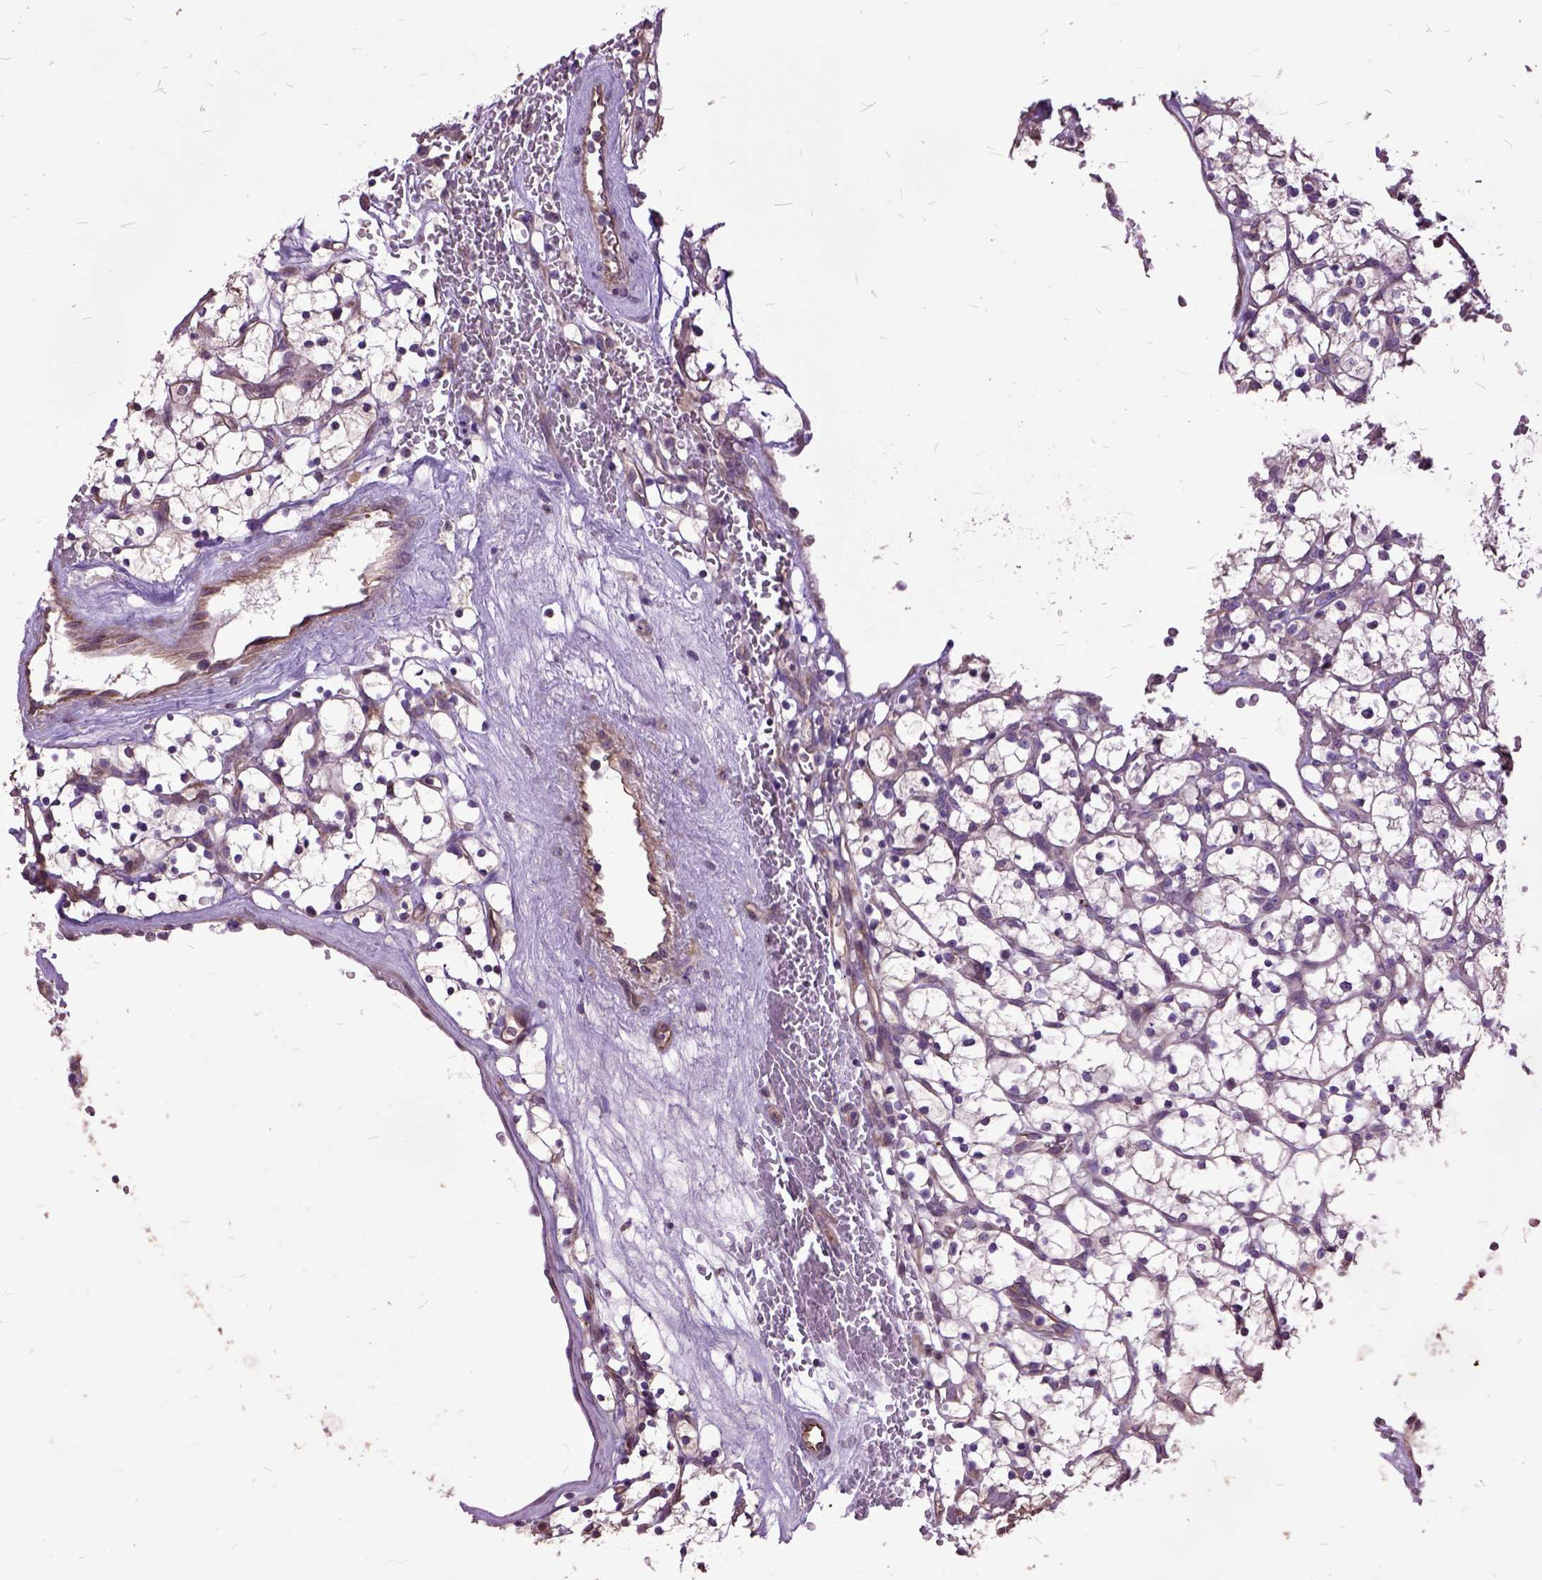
{"staining": {"intensity": "negative", "quantity": "none", "location": "none"}, "tissue": "renal cancer", "cell_type": "Tumor cells", "image_type": "cancer", "snomed": [{"axis": "morphology", "description": "Adenocarcinoma, NOS"}, {"axis": "topography", "description": "Kidney"}], "caption": "The histopathology image shows no significant expression in tumor cells of renal adenocarcinoma. Brightfield microscopy of immunohistochemistry stained with DAB (brown) and hematoxylin (blue), captured at high magnification.", "gene": "AREG", "patient": {"sex": "female", "age": 64}}